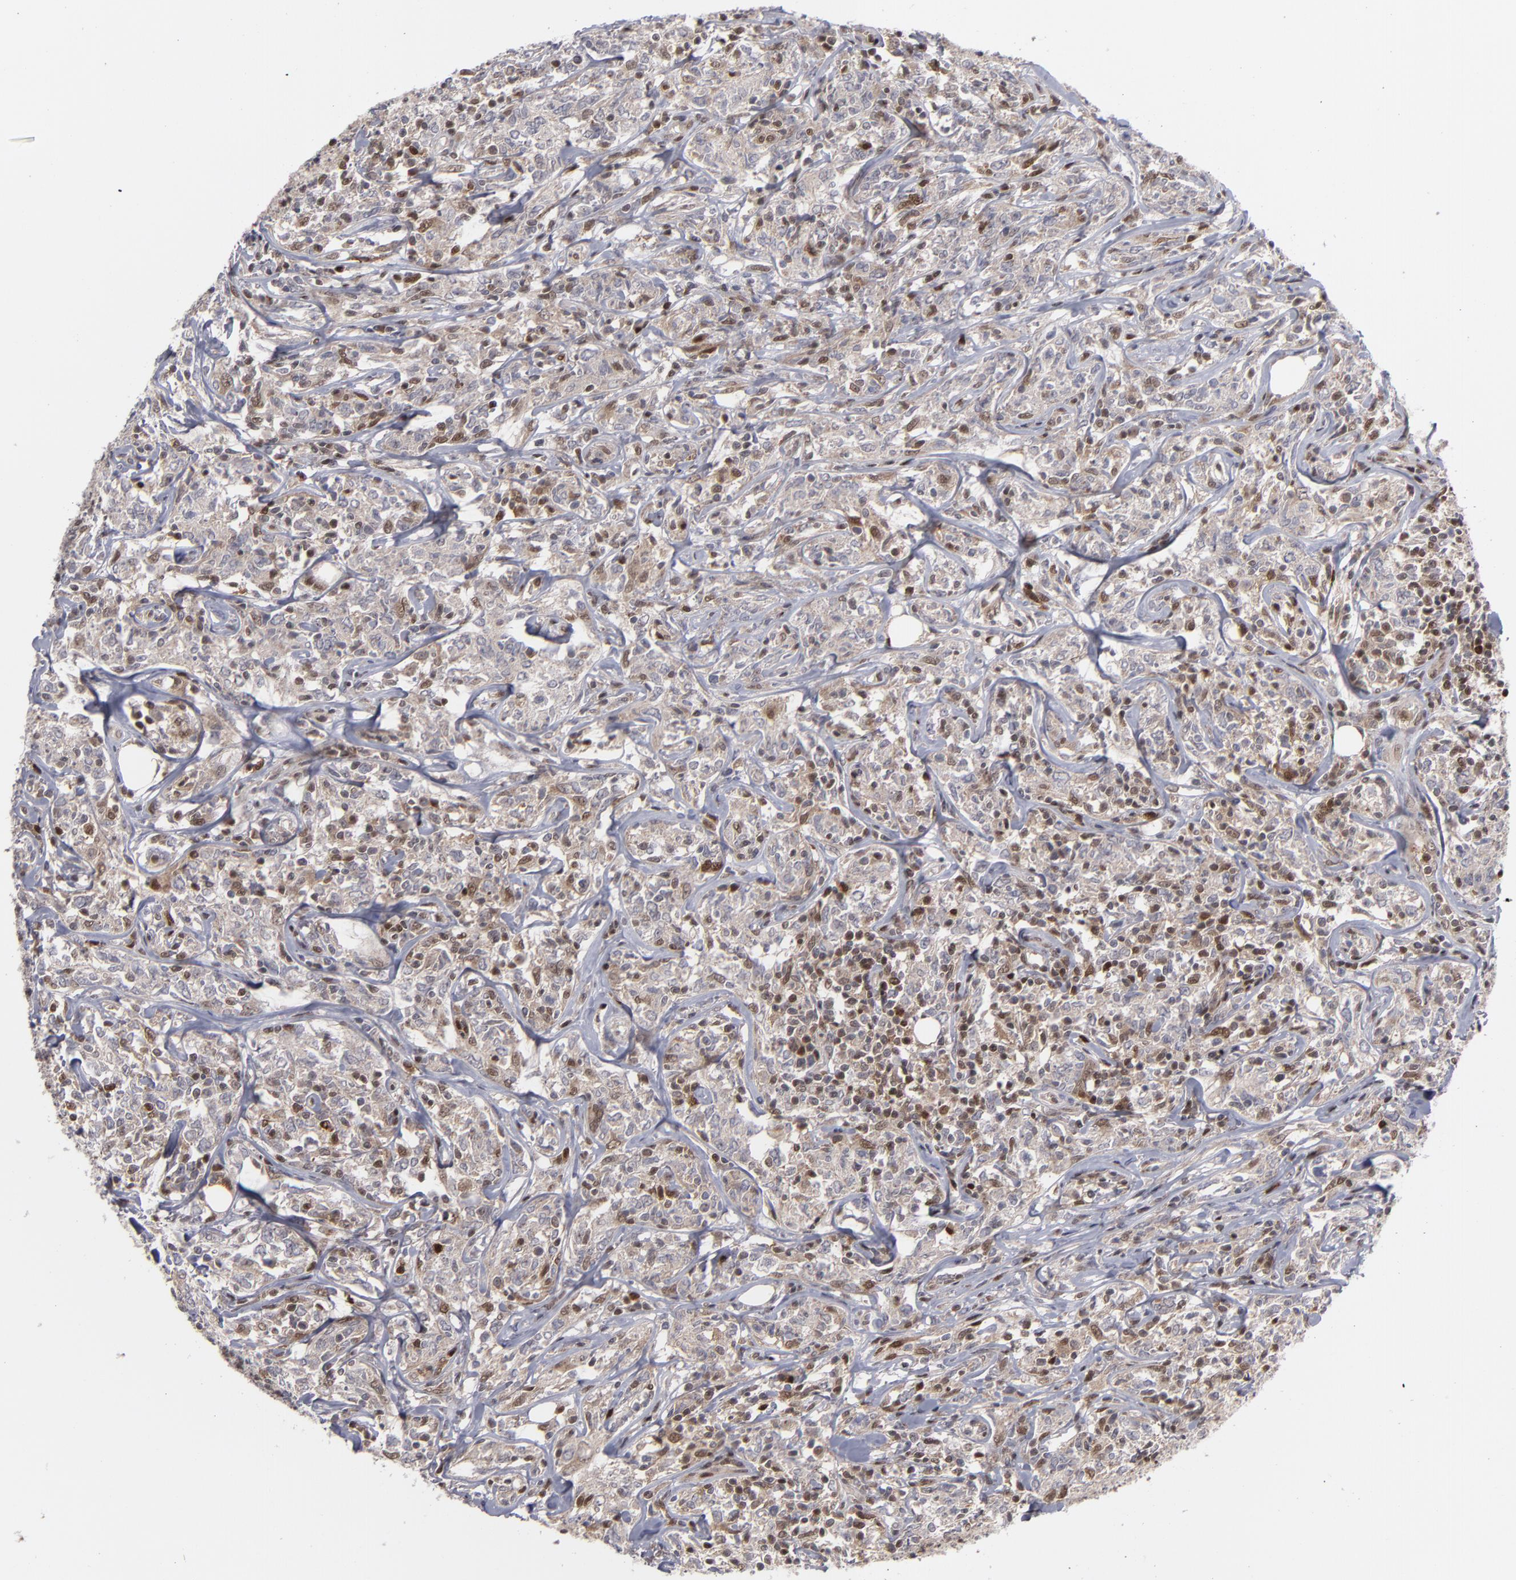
{"staining": {"intensity": "moderate", "quantity": "25%-75%", "location": "cytoplasmic/membranous,nuclear"}, "tissue": "lymphoma", "cell_type": "Tumor cells", "image_type": "cancer", "snomed": [{"axis": "morphology", "description": "Malignant lymphoma, non-Hodgkin's type, High grade"}, {"axis": "topography", "description": "Lymph node"}], "caption": "IHC histopathology image of neoplastic tissue: human lymphoma stained using immunohistochemistry (IHC) displays medium levels of moderate protein expression localized specifically in the cytoplasmic/membranous and nuclear of tumor cells, appearing as a cytoplasmic/membranous and nuclear brown color.", "gene": "GSR", "patient": {"sex": "female", "age": 84}}